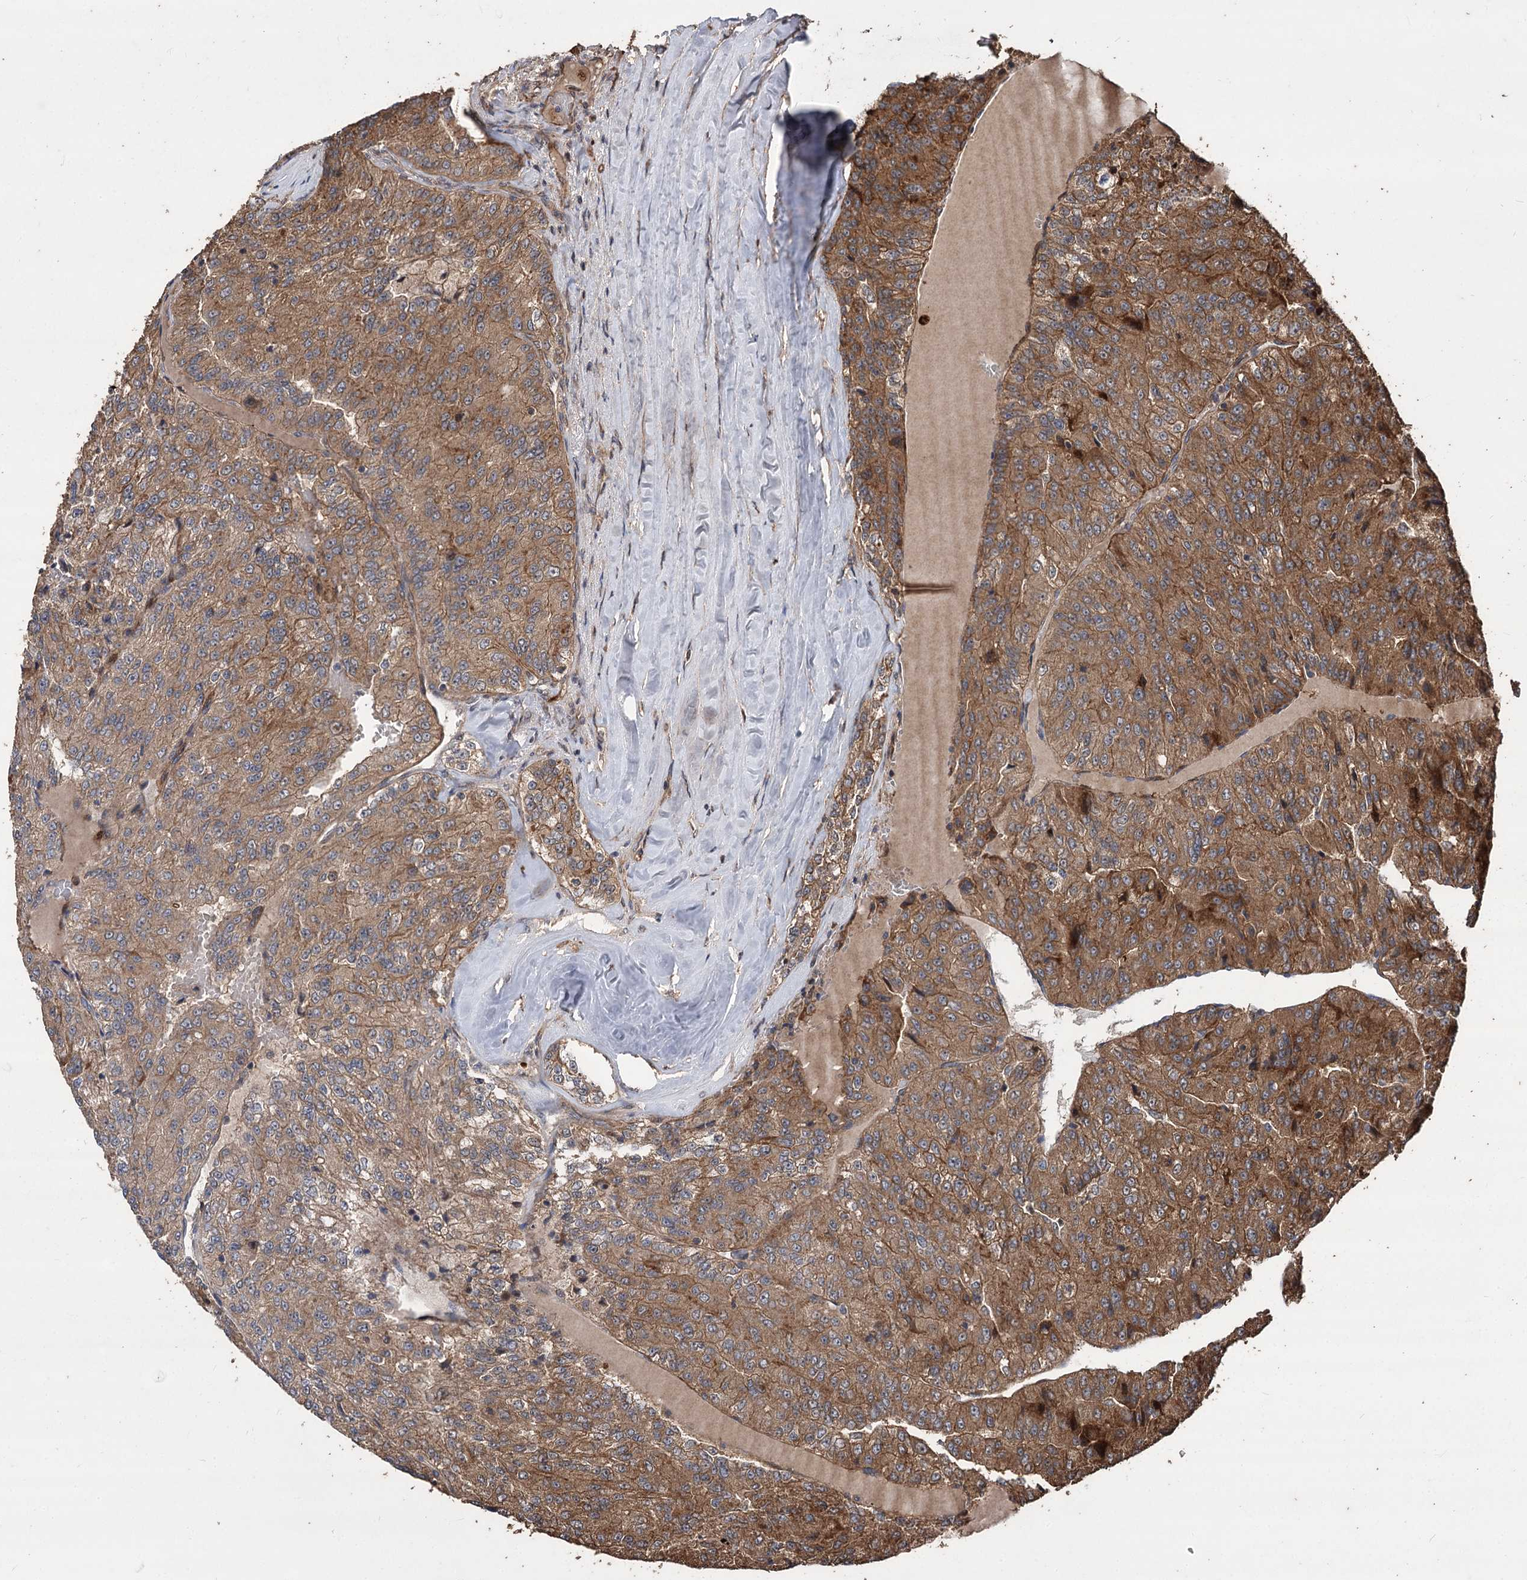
{"staining": {"intensity": "moderate", "quantity": ">75%", "location": "cytoplasmic/membranous"}, "tissue": "renal cancer", "cell_type": "Tumor cells", "image_type": "cancer", "snomed": [{"axis": "morphology", "description": "Adenocarcinoma, NOS"}, {"axis": "topography", "description": "Kidney"}], "caption": "Immunohistochemistry (IHC) (DAB (3,3'-diaminobenzidine)) staining of renal adenocarcinoma reveals moderate cytoplasmic/membranous protein expression in about >75% of tumor cells. (brown staining indicates protein expression, while blue staining denotes nuclei).", "gene": "RASSF3", "patient": {"sex": "female", "age": 63}}